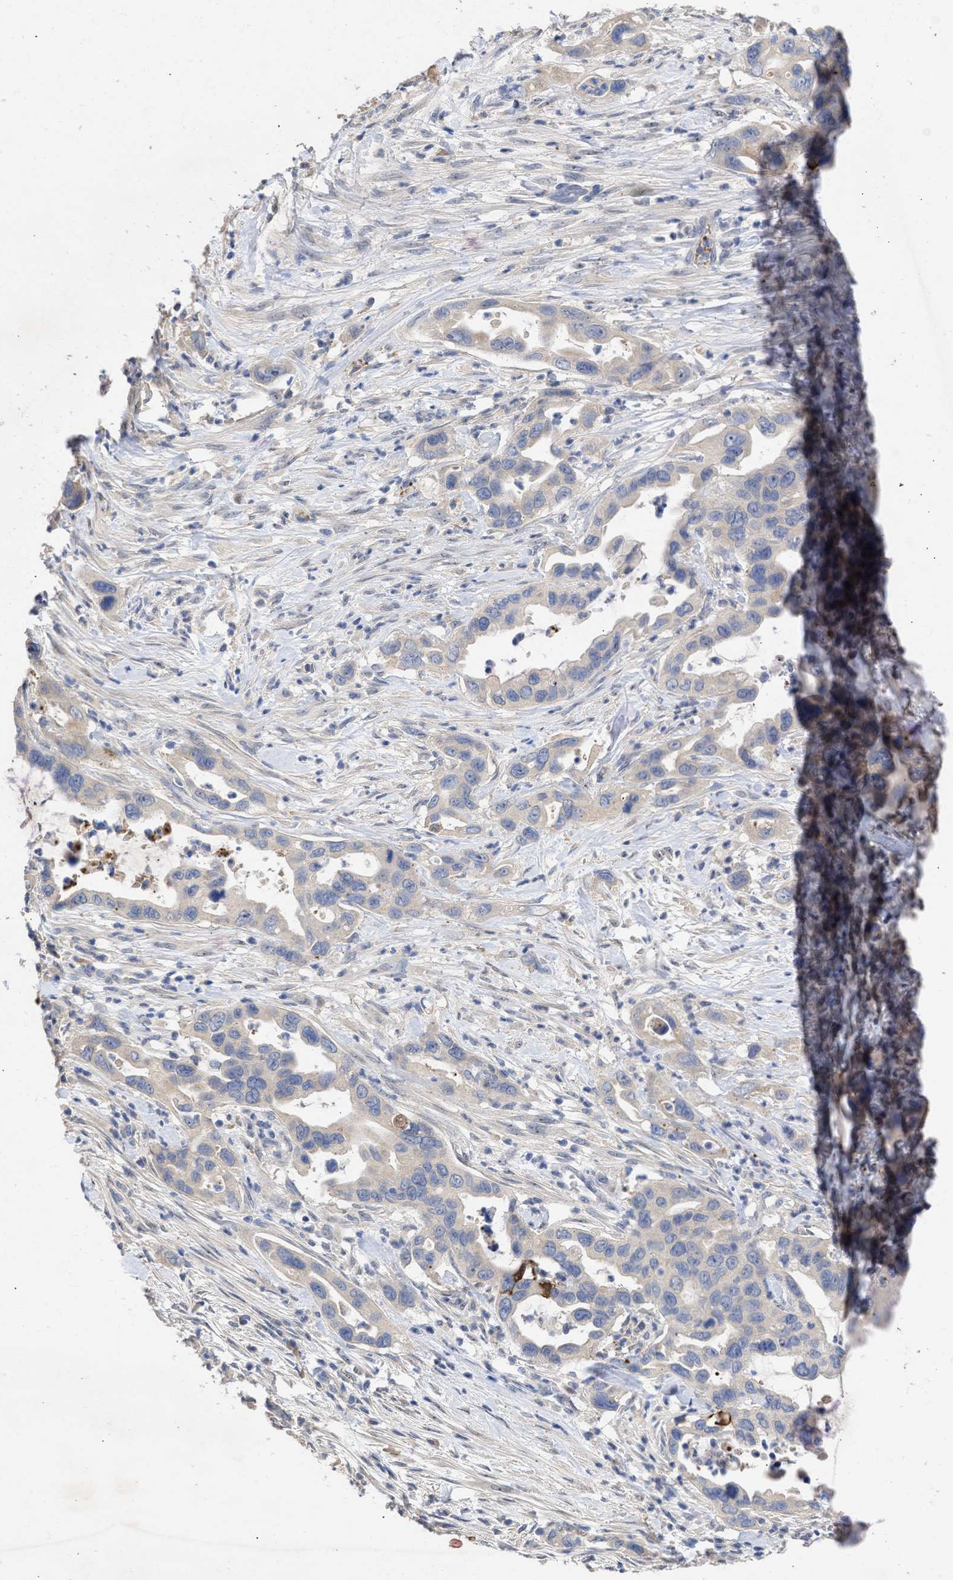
{"staining": {"intensity": "negative", "quantity": "none", "location": "none"}, "tissue": "pancreatic cancer", "cell_type": "Tumor cells", "image_type": "cancer", "snomed": [{"axis": "morphology", "description": "Adenocarcinoma, NOS"}, {"axis": "topography", "description": "Pancreas"}], "caption": "There is no significant positivity in tumor cells of pancreatic adenocarcinoma.", "gene": "ARHGEF4", "patient": {"sex": "female", "age": 70}}